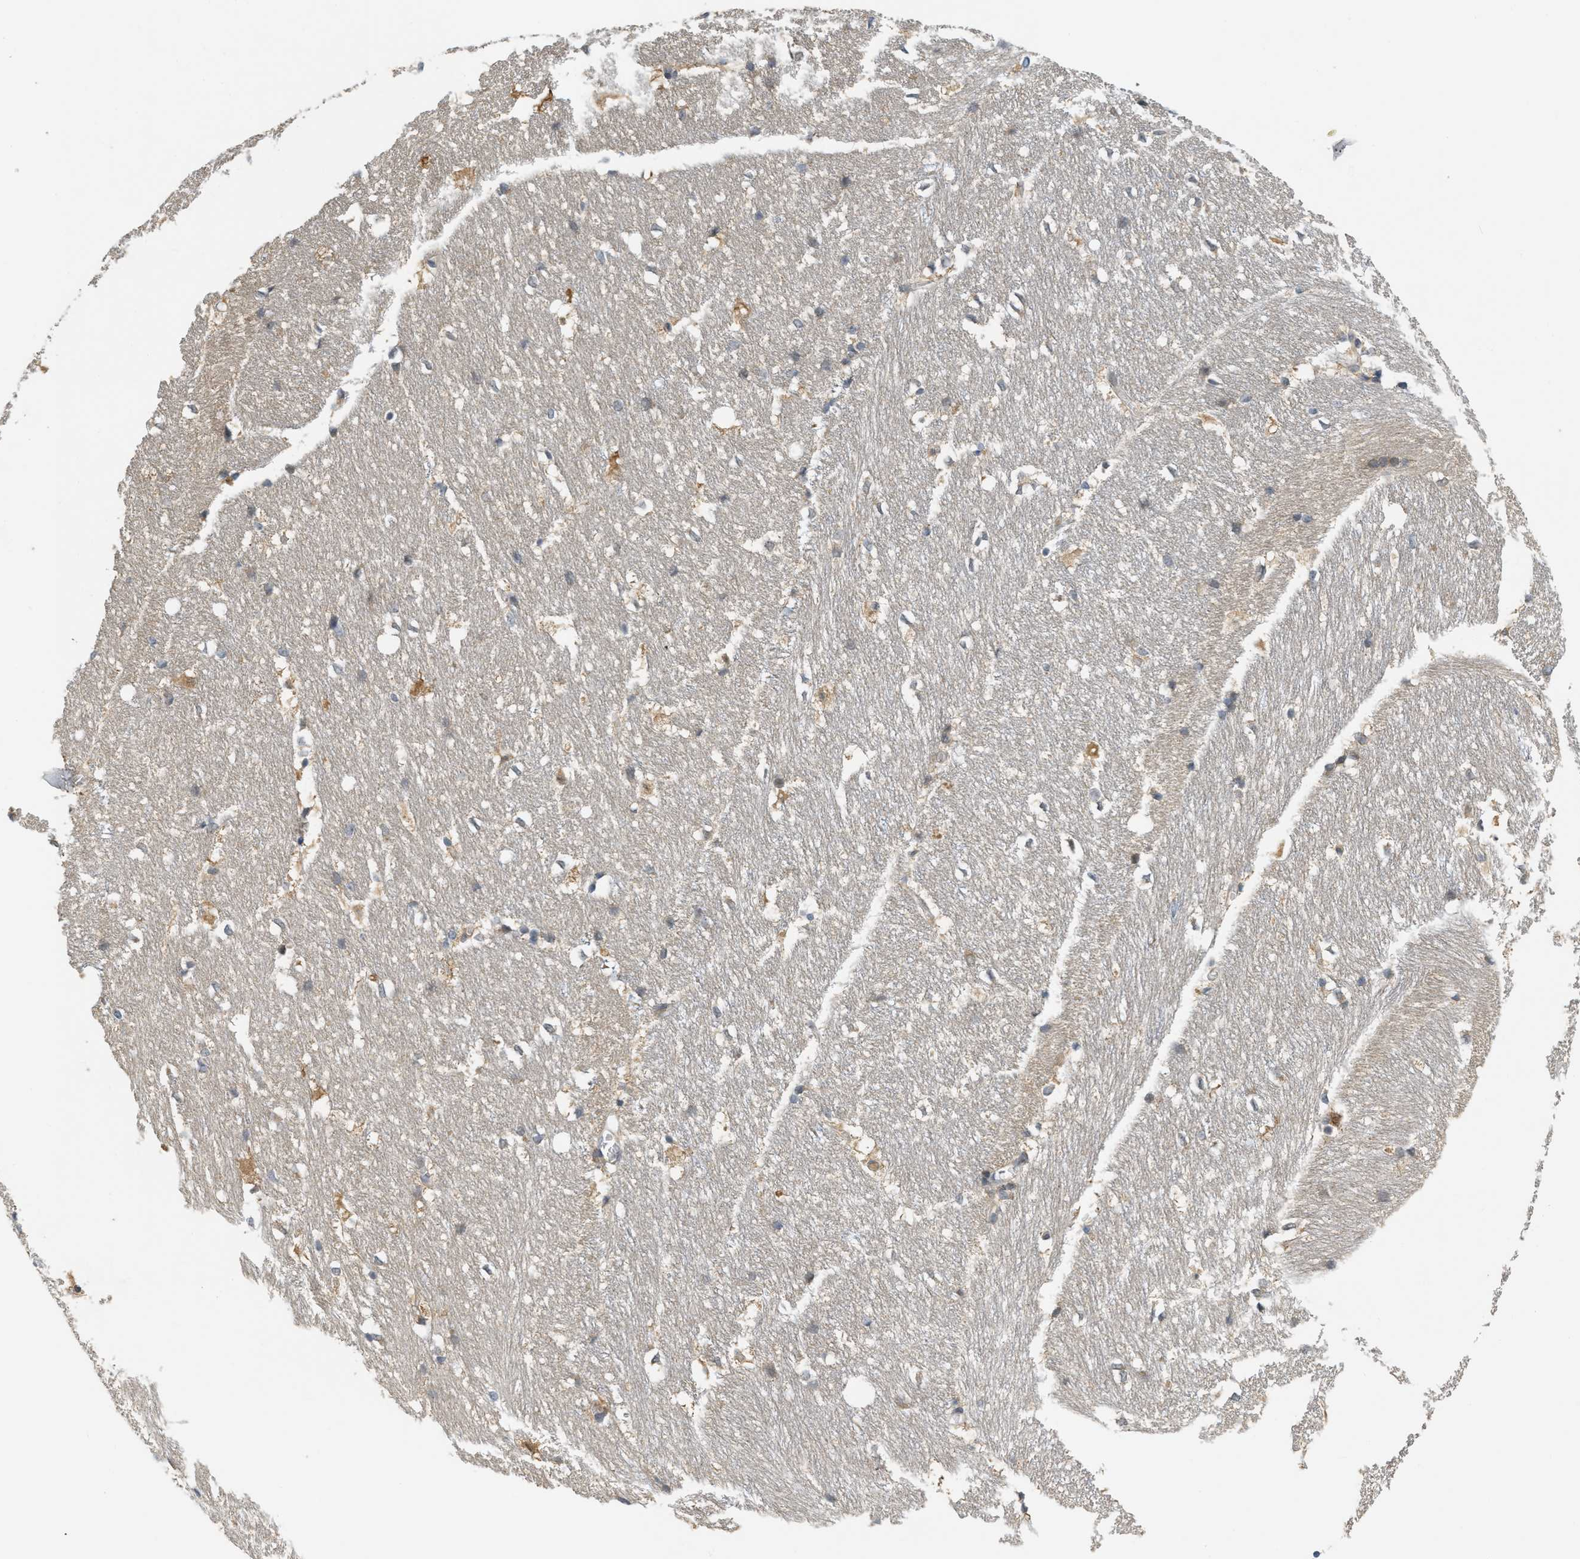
{"staining": {"intensity": "negative", "quantity": "none", "location": "none"}, "tissue": "hippocampus", "cell_type": "Glial cells", "image_type": "normal", "snomed": [{"axis": "morphology", "description": "Normal tissue, NOS"}, {"axis": "topography", "description": "Hippocampus"}], "caption": "This is an immunohistochemistry (IHC) histopathology image of benign human hippocampus. There is no expression in glial cells.", "gene": "PRKD1", "patient": {"sex": "female", "age": 19}}